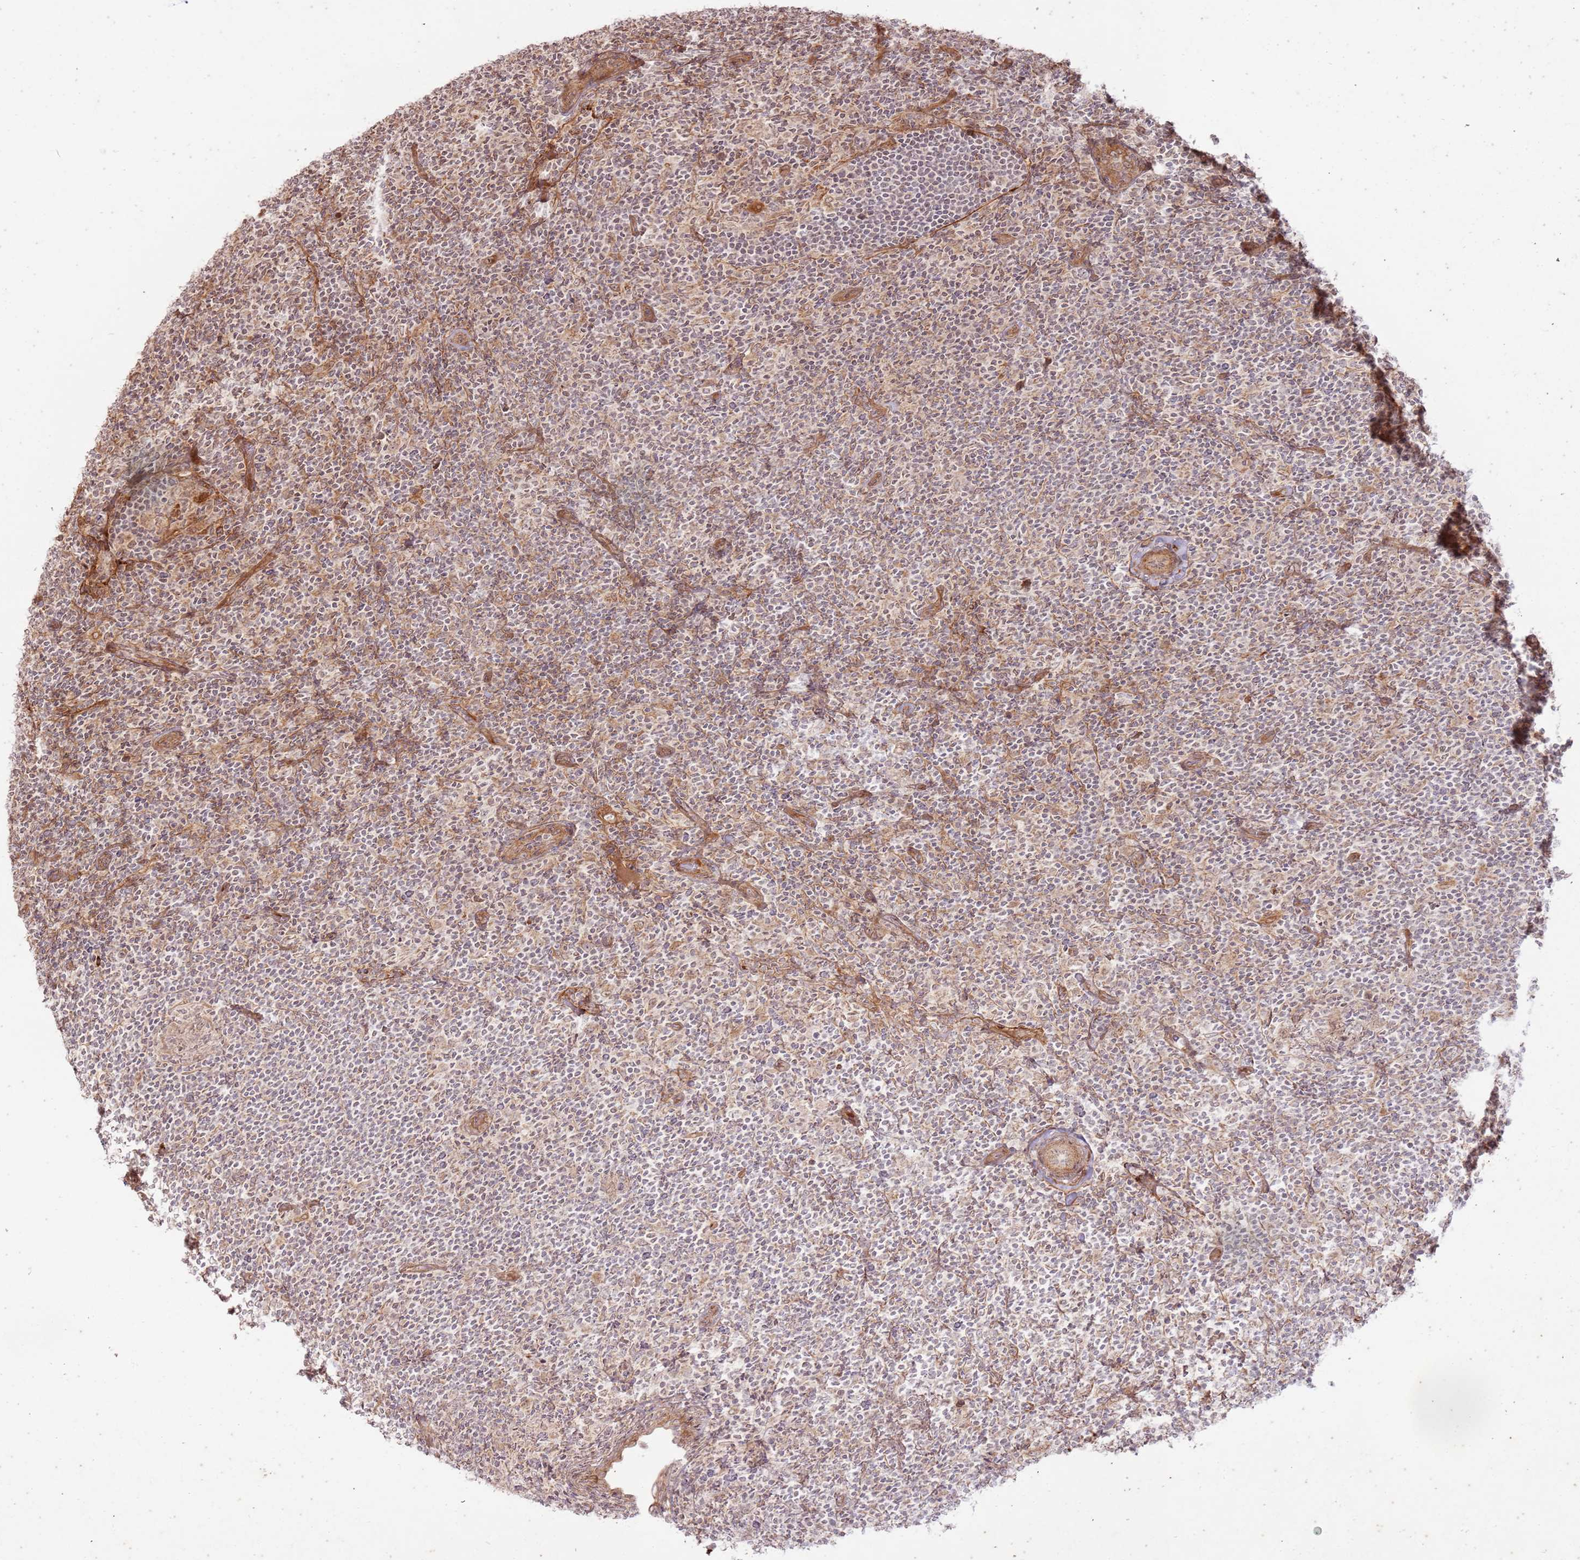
{"staining": {"intensity": "moderate", "quantity": "25%-75%", "location": "cytoplasmic/membranous,nuclear"}, "tissue": "lymphoma", "cell_type": "Tumor cells", "image_type": "cancer", "snomed": [{"axis": "morphology", "description": "Hodgkin's disease, NOS"}, {"axis": "topography", "description": "Lymph node"}], "caption": "Protein expression analysis of human Hodgkin's disease reveals moderate cytoplasmic/membranous and nuclear staining in approximately 25%-75% of tumor cells.", "gene": "ZNF623", "patient": {"sex": "female", "age": 57}}